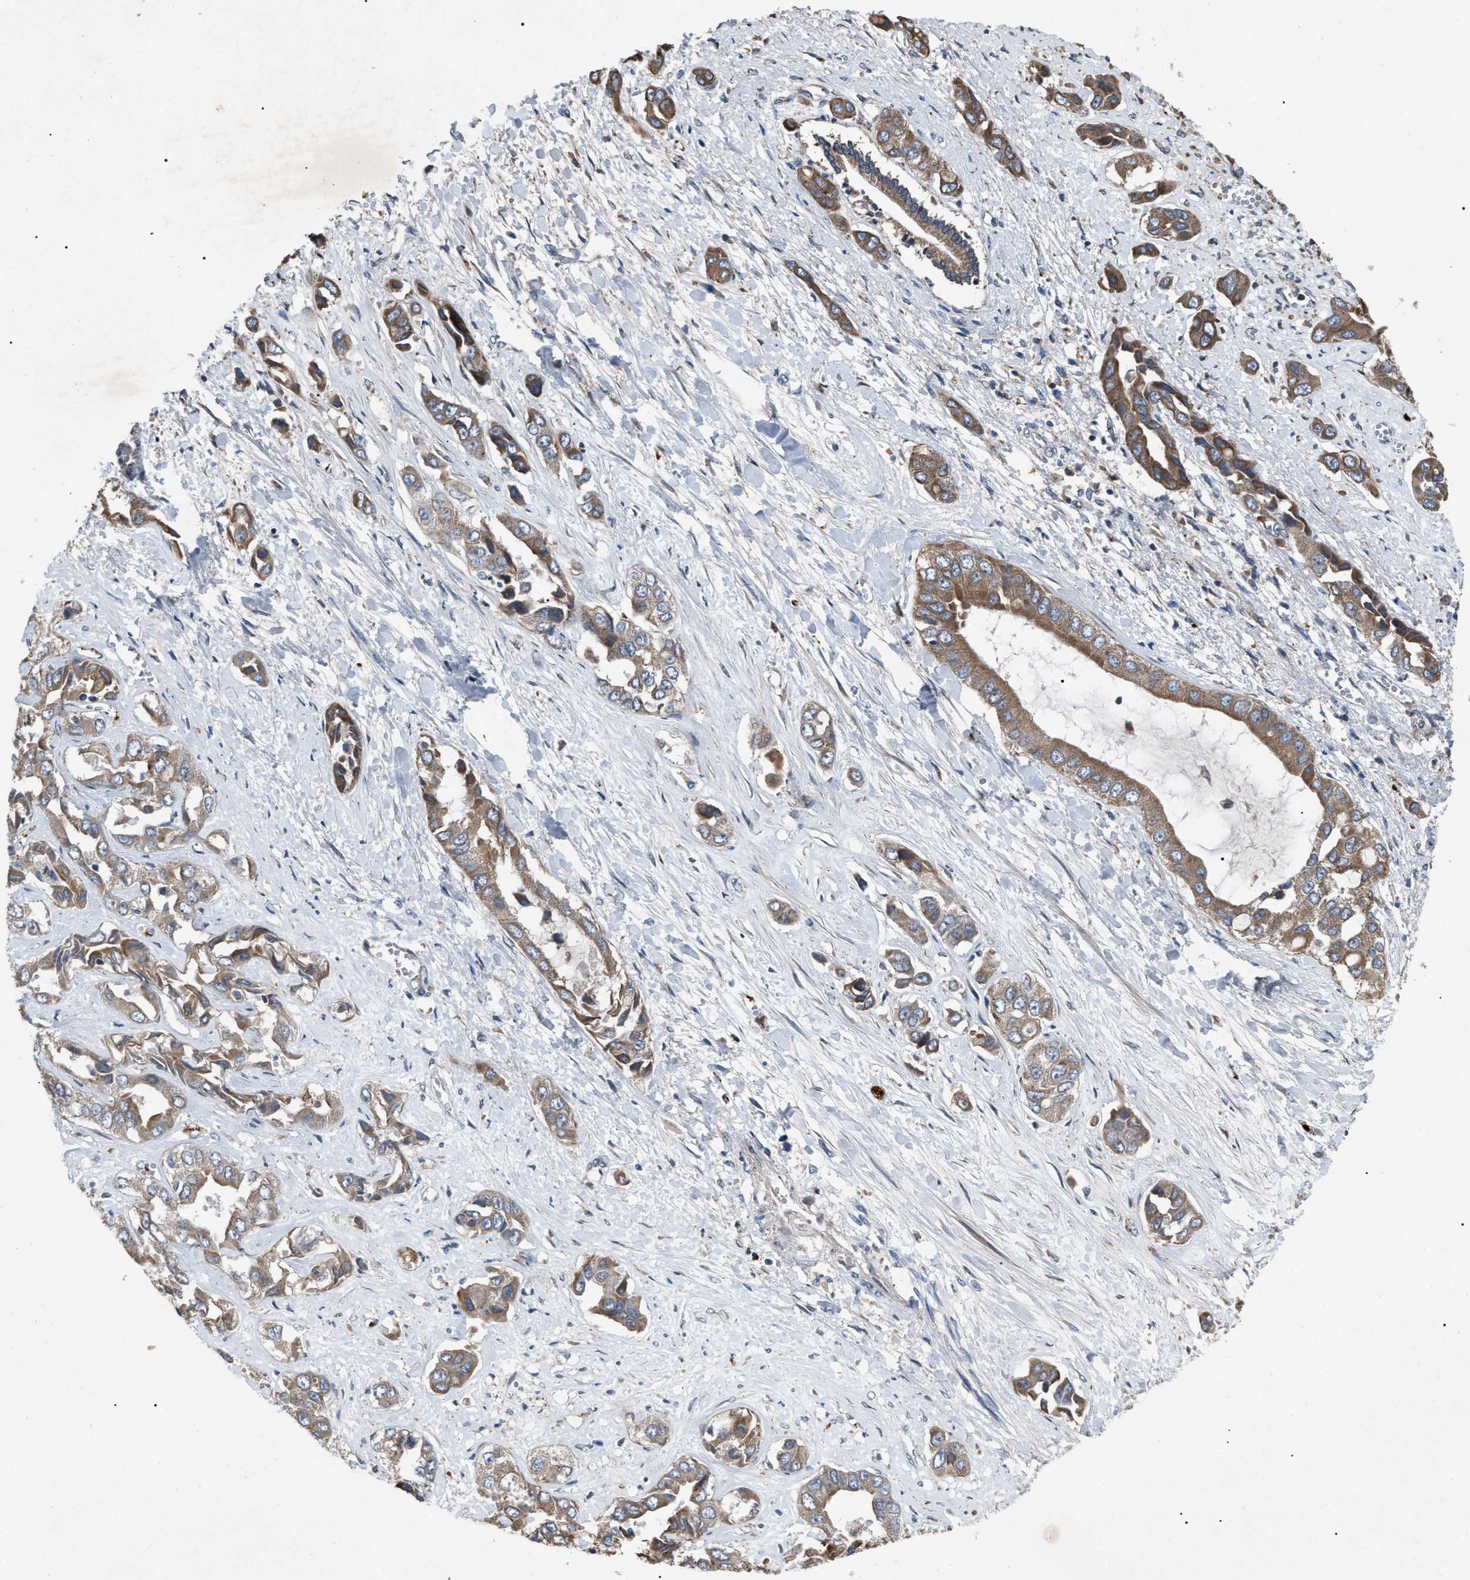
{"staining": {"intensity": "moderate", "quantity": ">75%", "location": "cytoplasmic/membranous"}, "tissue": "liver cancer", "cell_type": "Tumor cells", "image_type": "cancer", "snomed": [{"axis": "morphology", "description": "Cholangiocarcinoma"}, {"axis": "topography", "description": "Liver"}], "caption": "IHC (DAB) staining of human liver cancer (cholangiocarcinoma) exhibits moderate cytoplasmic/membranous protein staining in approximately >75% of tumor cells.", "gene": "ZFAND2A", "patient": {"sex": "female", "age": 52}}